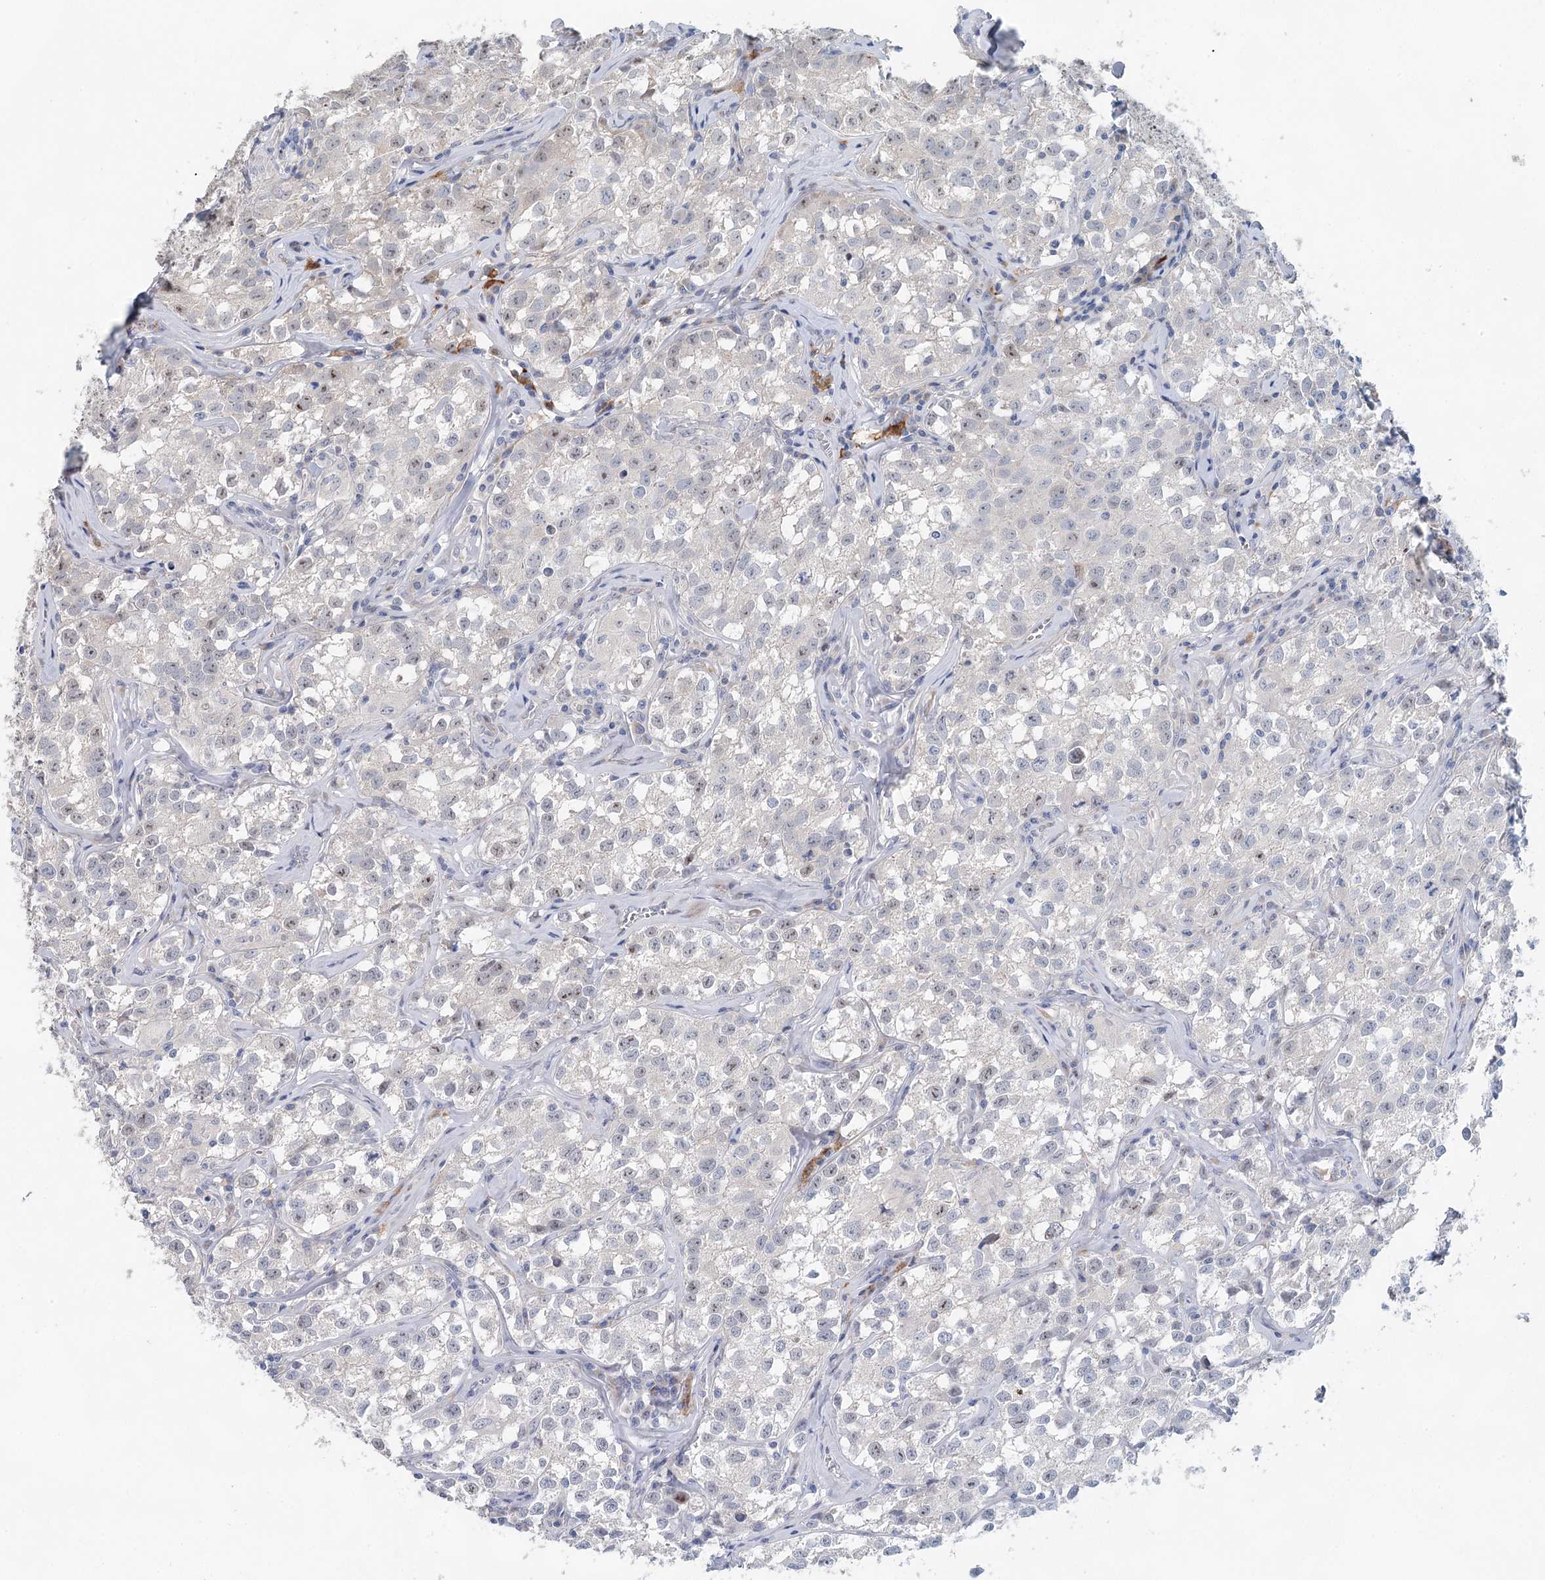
{"staining": {"intensity": "weak", "quantity": "<25%", "location": "nuclear"}, "tissue": "testis cancer", "cell_type": "Tumor cells", "image_type": "cancer", "snomed": [{"axis": "morphology", "description": "Seminoma, NOS"}, {"axis": "morphology", "description": "Carcinoma, Embryonal, NOS"}, {"axis": "topography", "description": "Testis"}], "caption": "Immunohistochemistry (IHC) of human embryonal carcinoma (testis) demonstrates no expression in tumor cells.", "gene": "SLC19A3", "patient": {"sex": "male", "age": 43}}